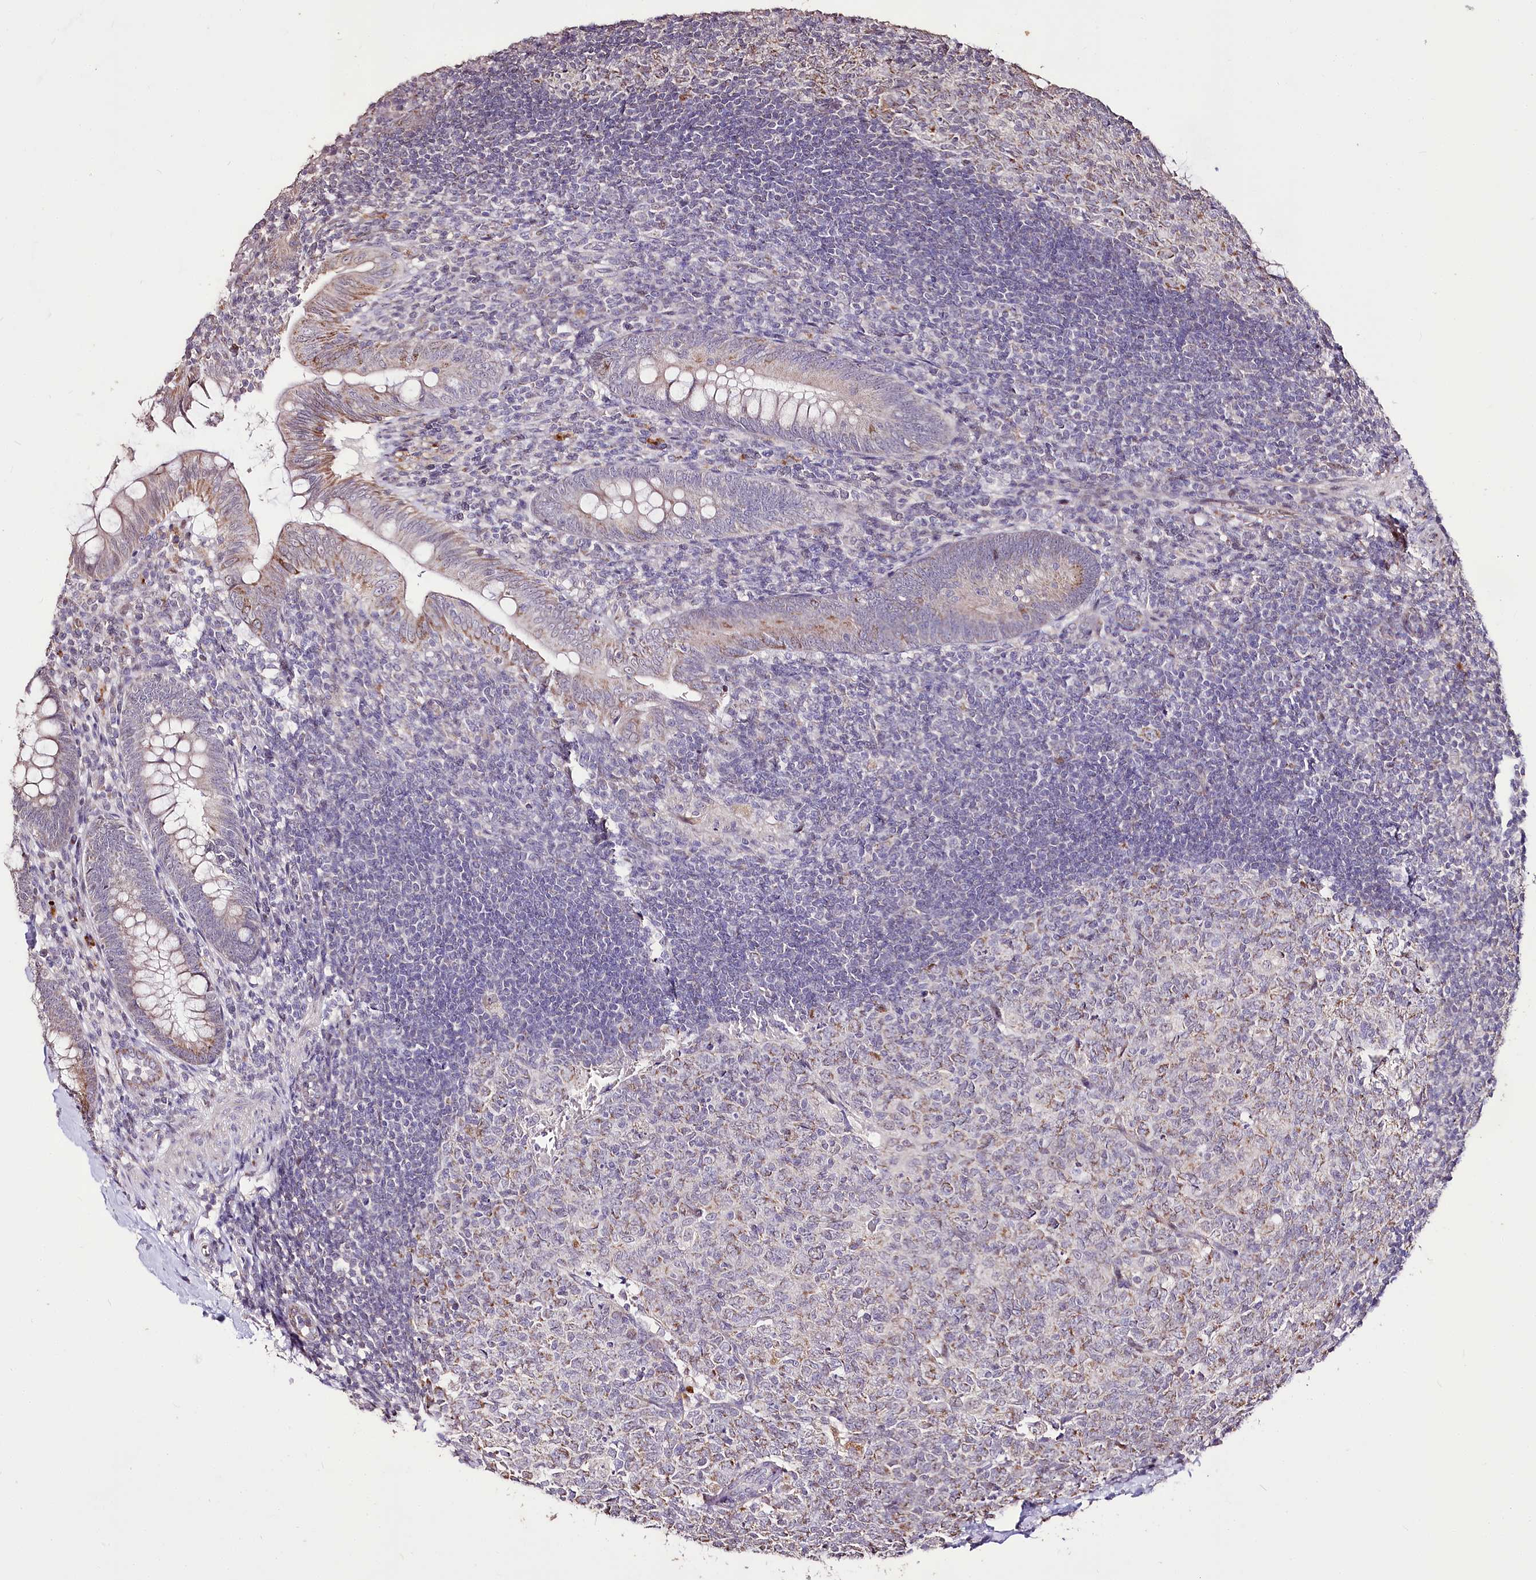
{"staining": {"intensity": "moderate", "quantity": "25%-75%", "location": "cytoplasmic/membranous"}, "tissue": "appendix", "cell_type": "Glandular cells", "image_type": "normal", "snomed": [{"axis": "morphology", "description": "Normal tissue, NOS"}, {"axis": "topography", "description": "Appendix"}], "caption": "Appendix stained with DAB (3,3'-diaminobenzidine) immunohistochemistry demonstrates medium levels of moderate cytoplasmic/membranous staining in approximately 25%-75% of glandular cells.", "gene": "CARD19", "patient": {"sex": "male", "age": 14}}